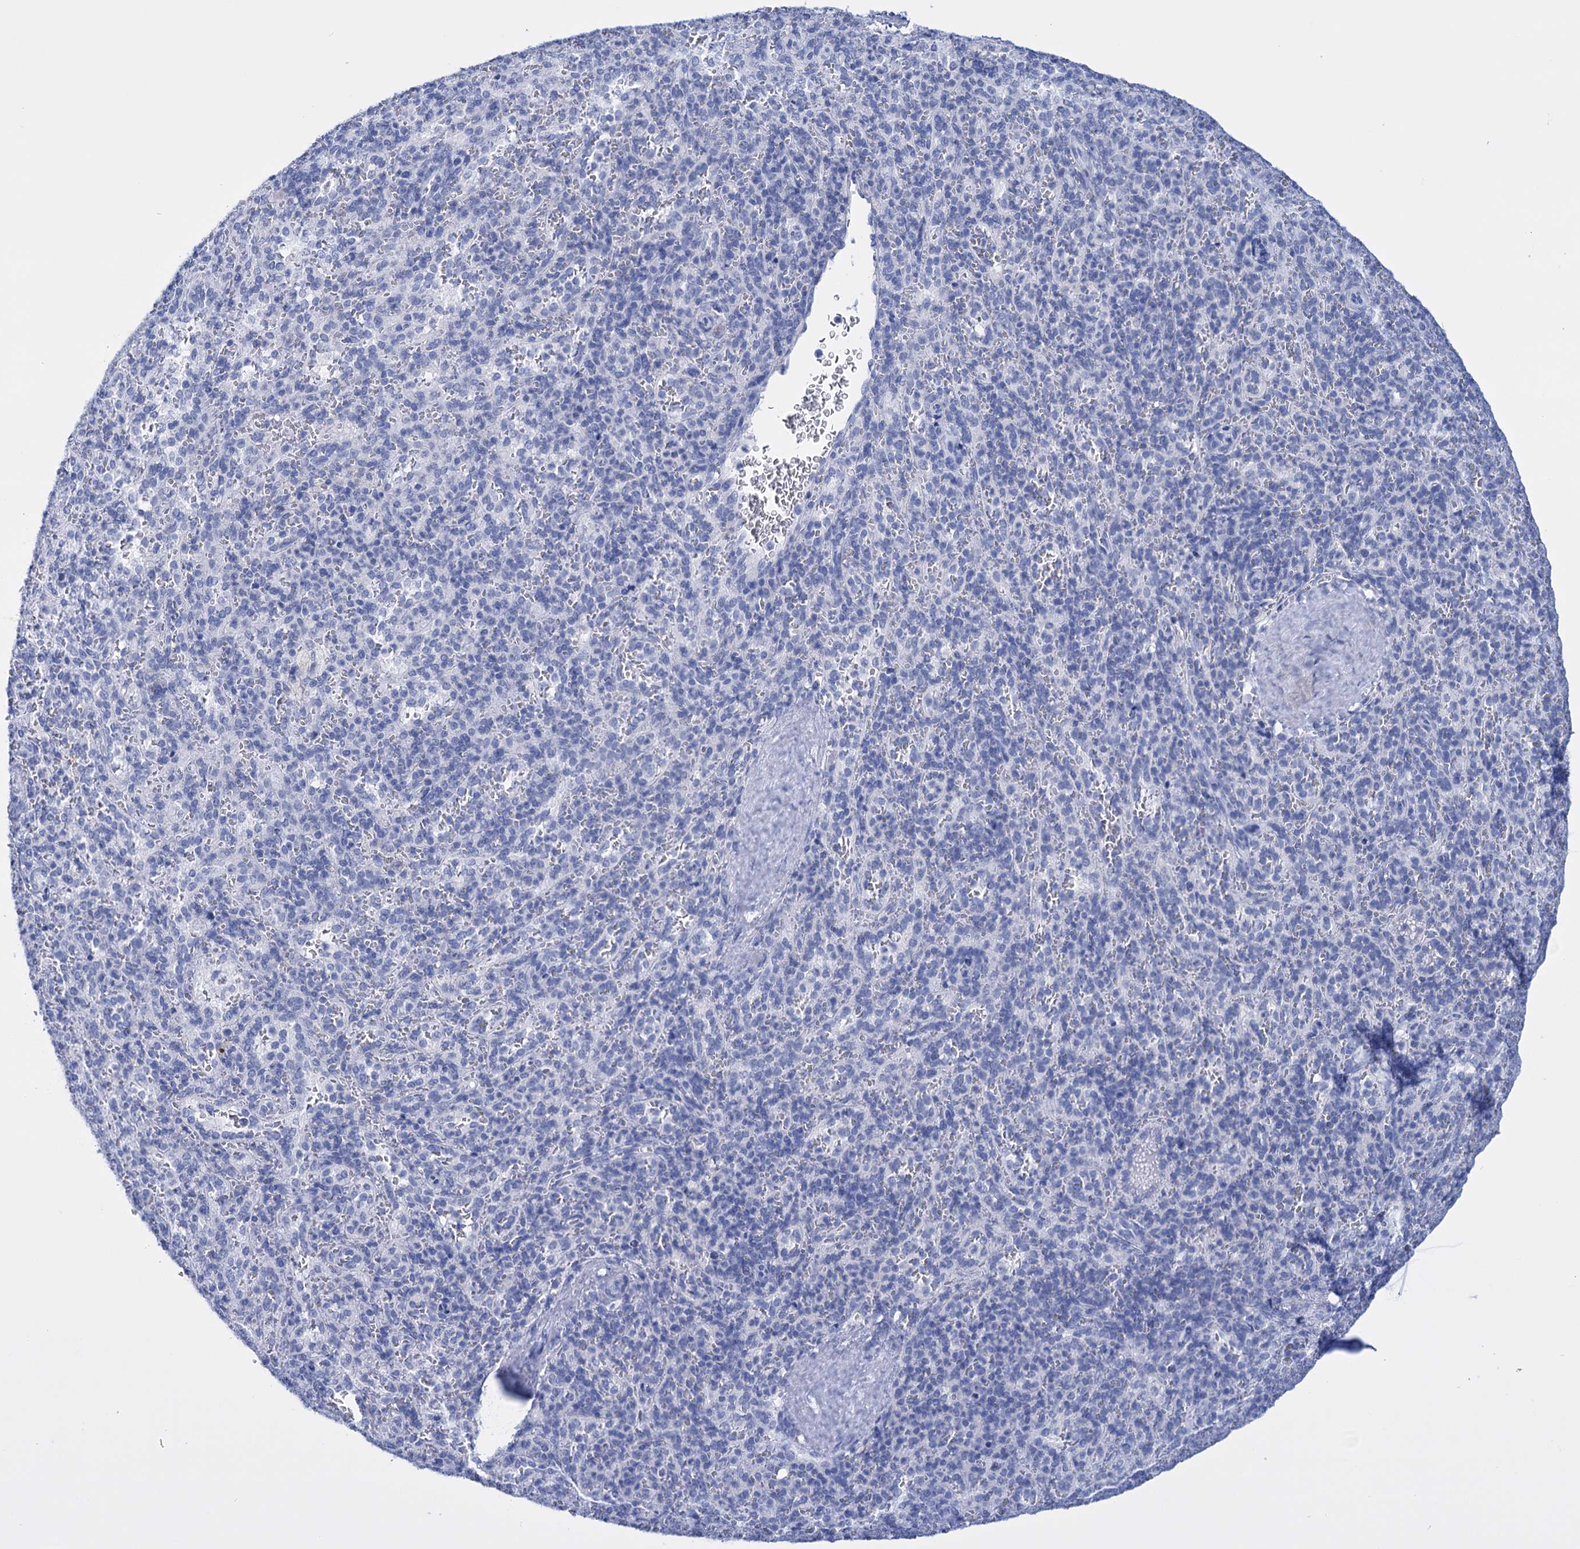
{"staining": {"intensity": "negative", "quantity": "none", "location": "none"}, "tissue": "spleen", "cell_type": "Cells in red pulp", "image_type": "normal", "snomed": [{"axis": "morphology", "description": "Normal tissue, NOS"}, {"axis": "topography", "description": "Spleen"}], "caption": "Immunohistochemistry (IHC) of unremarkable human spleen displays no staining in cells in red pulp. (DAB immunohistochemistry (IHC), high magnification).", "gene": "FBXW12", "patient": {"sex": "female", "age": 21}}